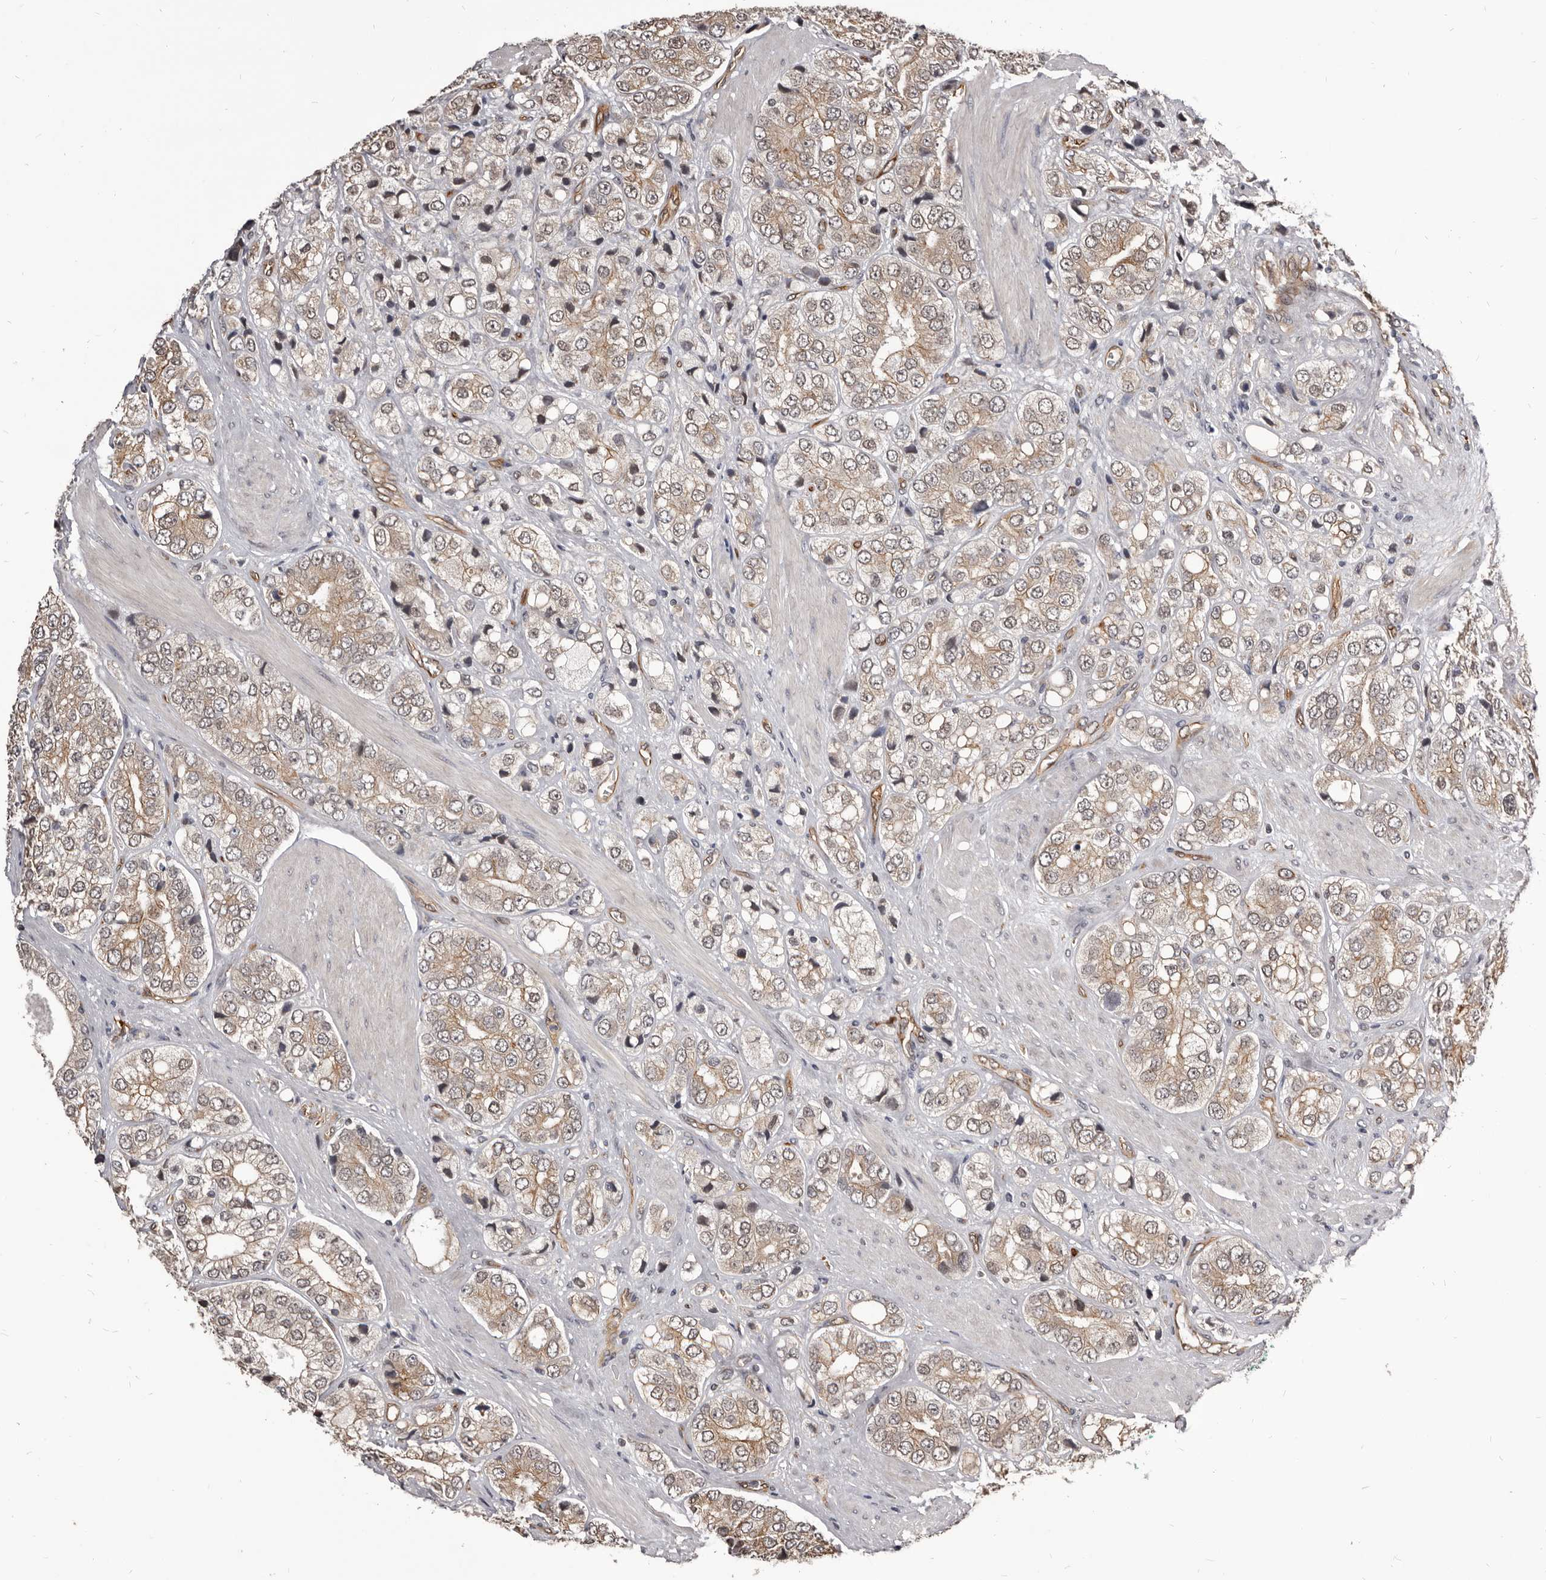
{"staining": {"intensity": "weak", "quantity": "25%-75%", "location": "cytoplasmic/membranous,nuclear"}, "tissue": "prostate cancer", "cell_type": "Tumor cells", "image_type": "cancer", "snomed": [{"axis": "morphology", "description": "Adenocarcinoma, High grade"}, {"axis": "topography", "description": "Prostate"}], "caption": "Prostate cancer (adenocarcinoma (high-grade)) tissue reveals weak cytoplasmic/membranous and nuclear expression in approximately 25%-75% of tumor cells", "gene": "ADAMTS20", "patient": {"sex": "male", "age": 50}}